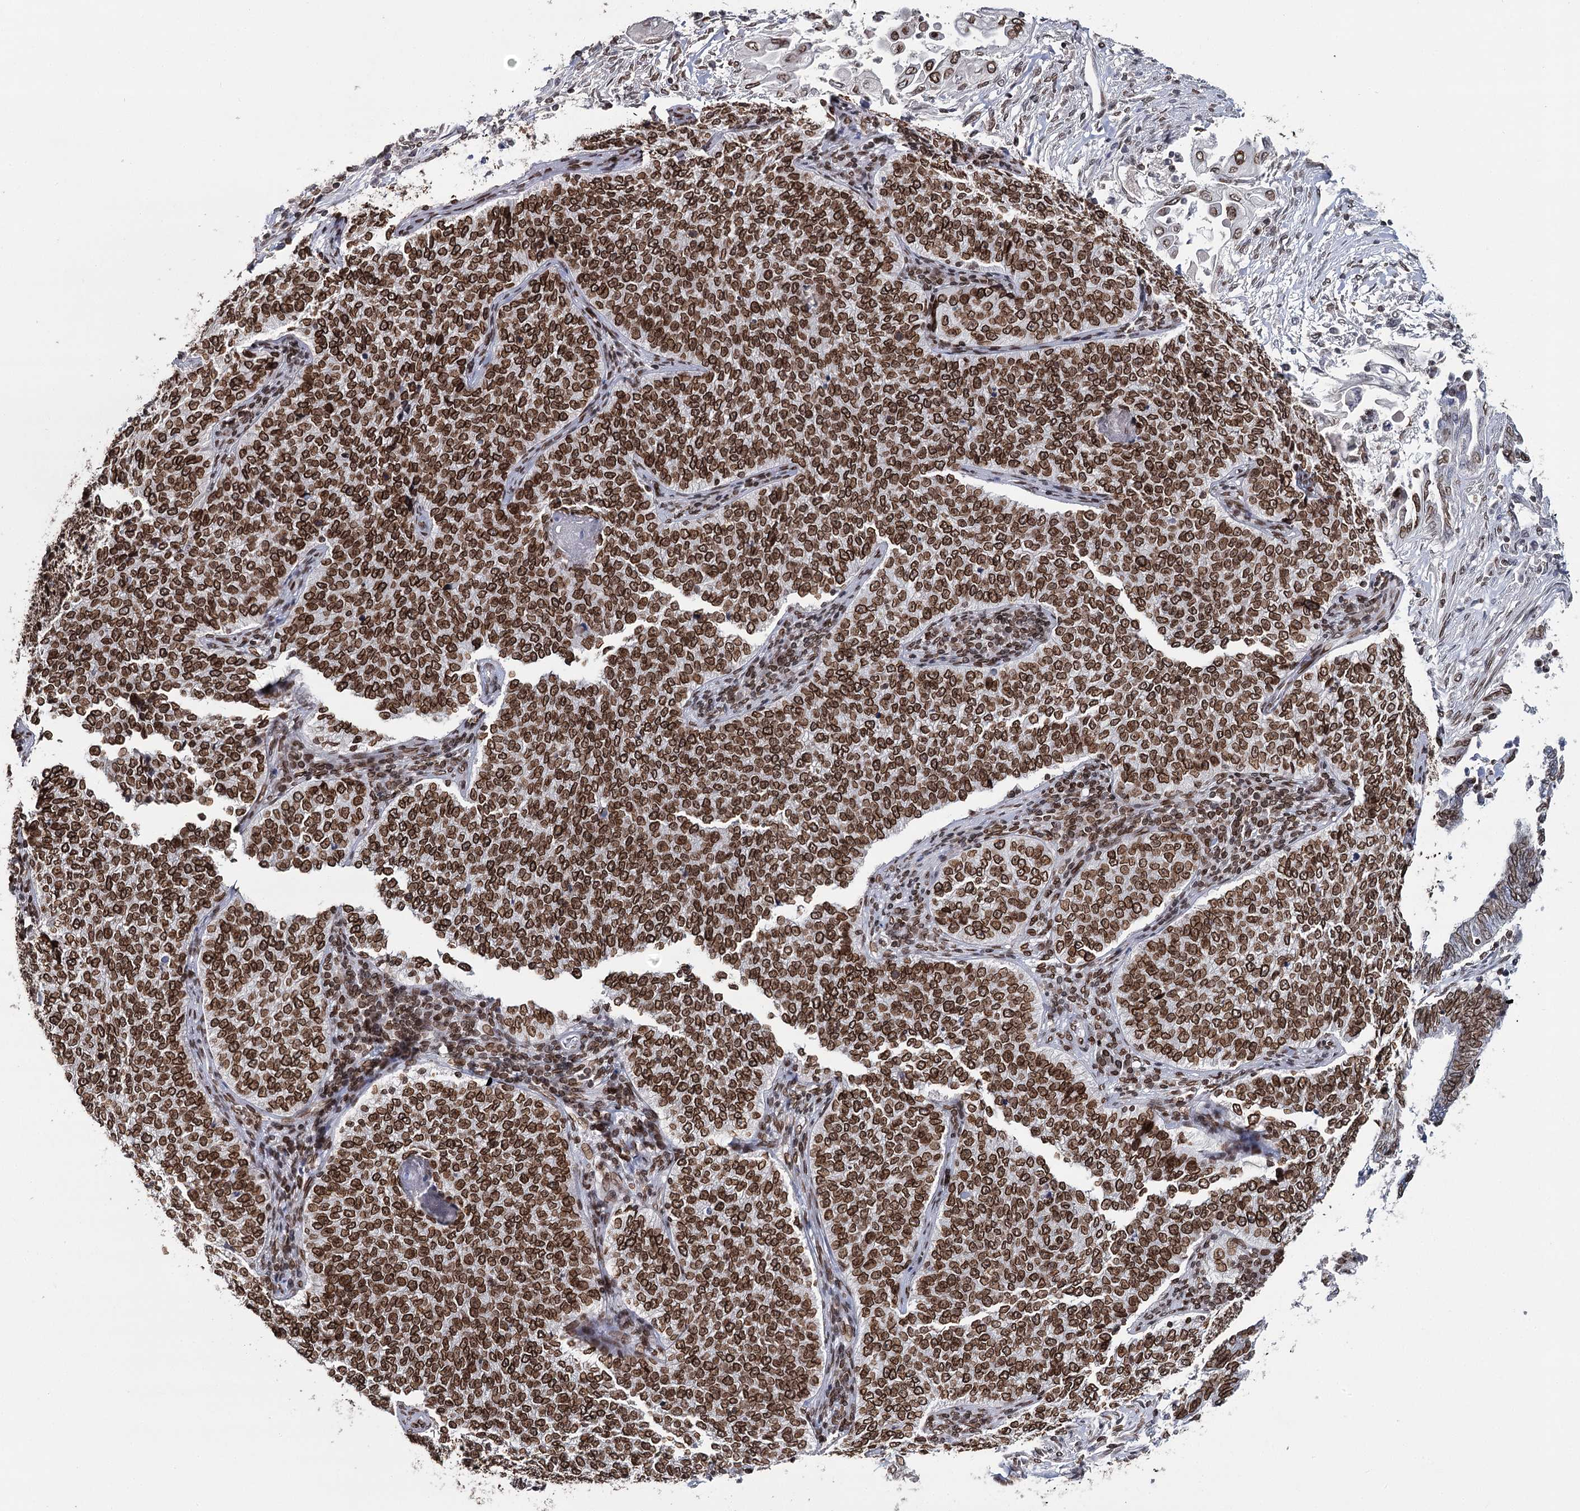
{"staining": {"intensity": "strong", "quantity": ">75%", "location": "cytoplasmic/membranous,nuclear"}, "tissue": "cervical cancer", "cell_type": "Tumor cells", "image_type": "cancer", "snomed": [{"axis": "morphology", "description": "Squamous cell carcinoma, NOS"}, {"axis": "topography", "description": "Cervix"}], "caption": "A histopathology image of human cervical cancer (squamous cell carcinoma) stained for a protein exhibits strong cytoplasmic/membranous and nuclear brown staining in tumor cells. (DAB (3,3'-diaminobenzidine) IHC, brown staining for protein, blue staining for nuclei).", "gene": "KIAA0930", "patient": {"sex": "female", "age": 35}}